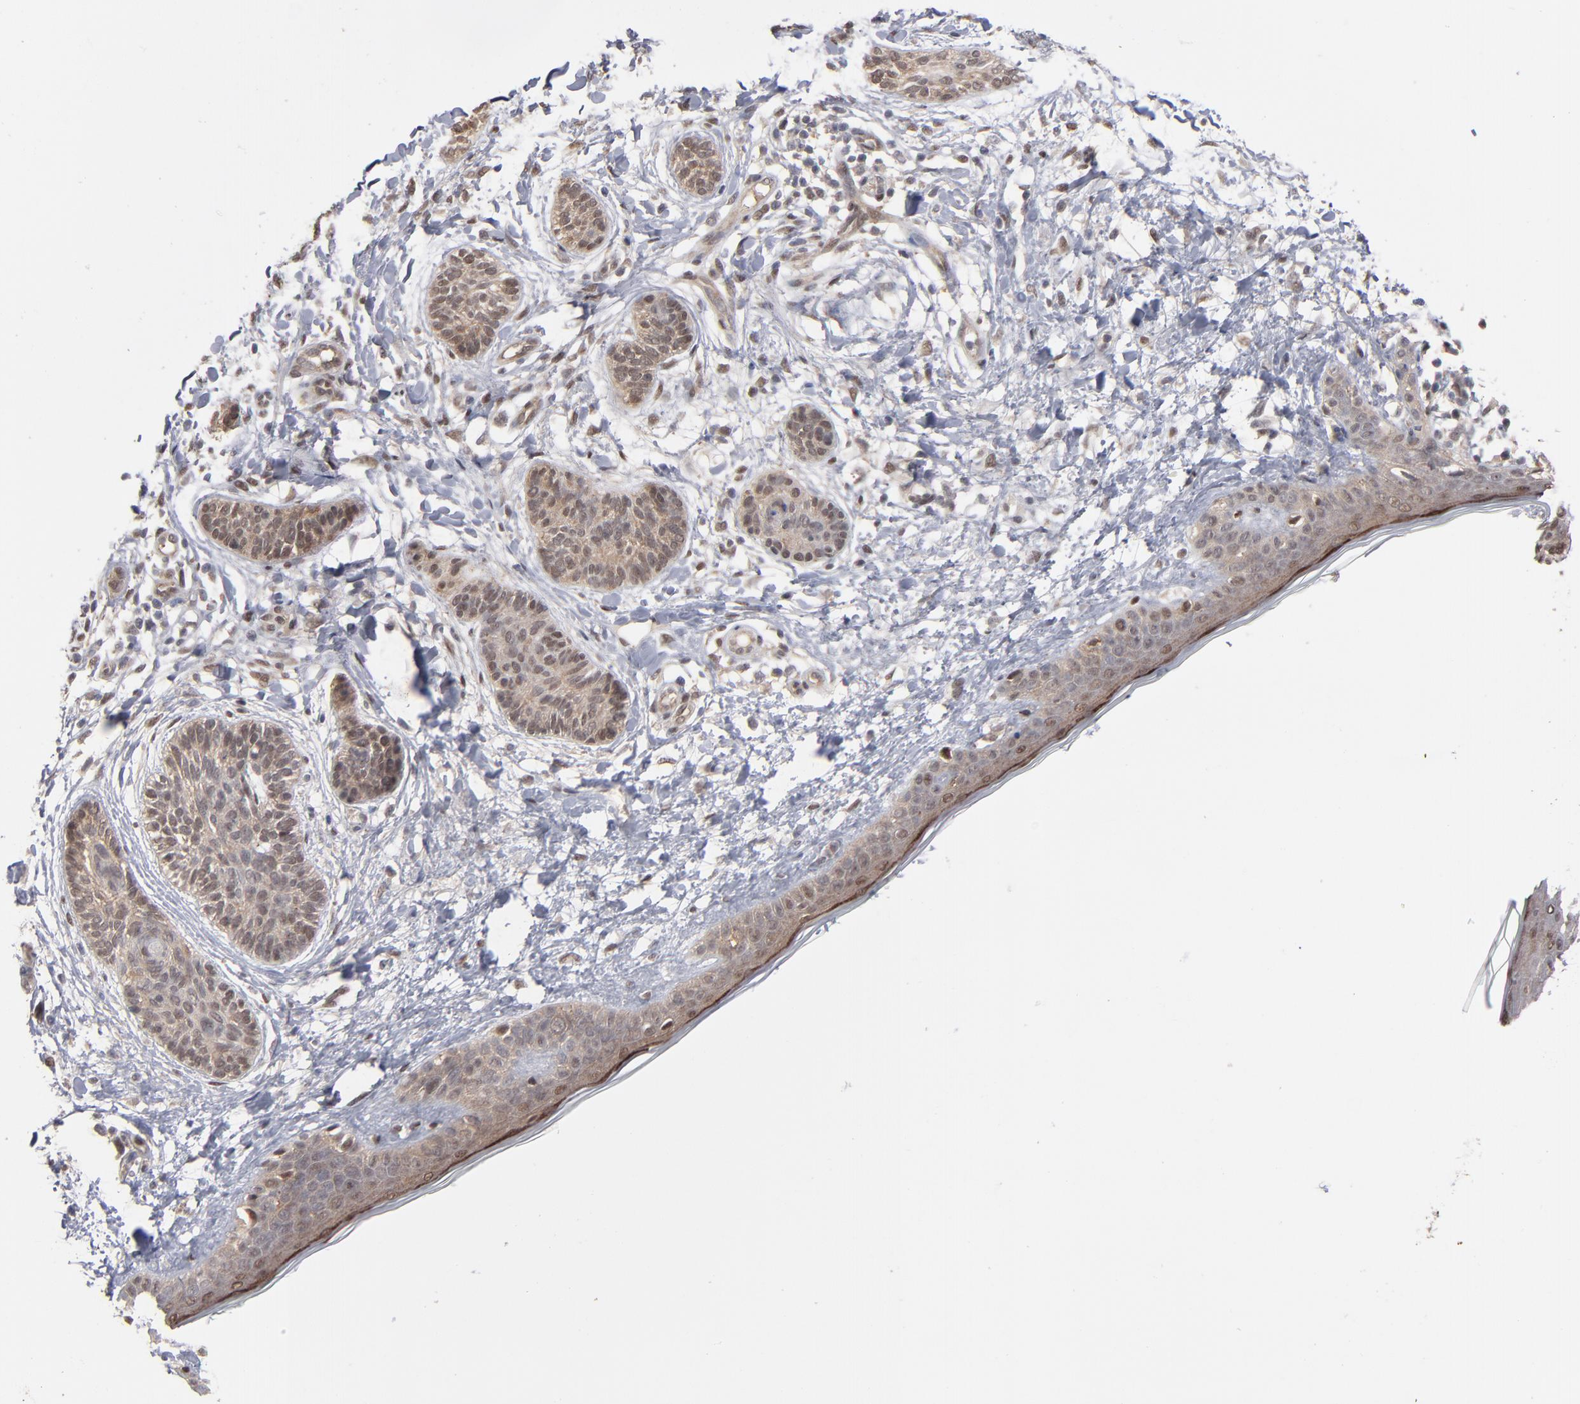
{"staining": {"intensity": "weak", "quantity": ">75%", "location": "cytoplasmic/membranous,nuclear"}, "tissue": "skin cancer", "cell_type": "Tumor cells", "image_type": "cancer", "snomed": [{"axis": "morphology", "description": "Normal tissue, NOS"}, {"axis": "morphology", "description": "Basal cell carcinoma"}, {"axis": "topography", "description": "Skin"}], "caption": "Skin cancer (basal cell carcinoma) stained with DAB immunohistochemistry exhibits low levels of weak cytoplasmic/membranous and nuclear expression in approximately >75% of tumor cells.", "gene": "HUWE1", "patient": {"sex": "male", "age": 63}}